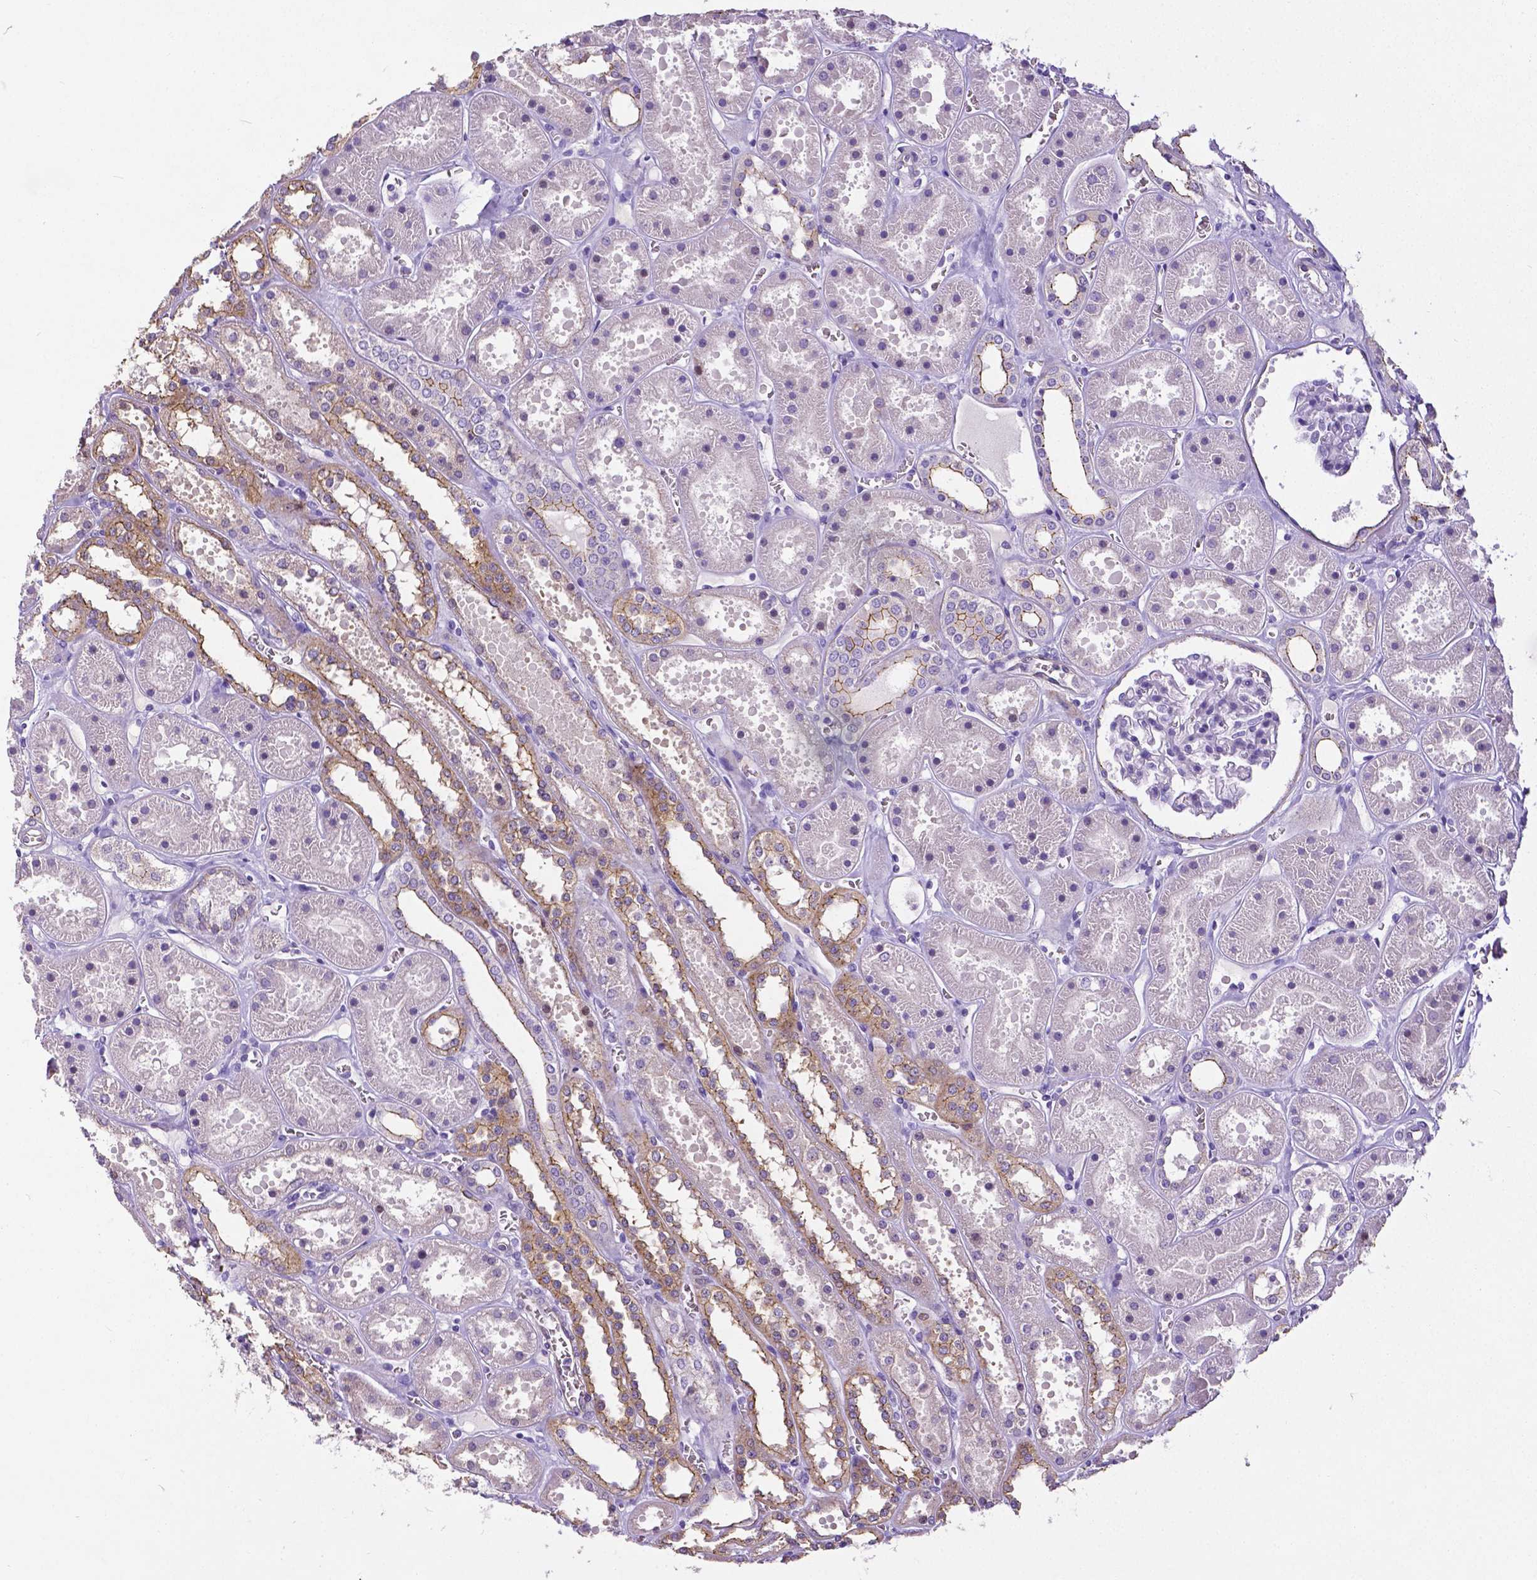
{"staining": {"intensity": "negative", "quantity": "none", "location": "none"}, "tissue": "kidney", "cell_type": "Cells in glomeruli", "image_type": "normal", "snomed": [{"axis": "morphology", "description": "Normal tissue, NOS"}, {"axis": "topography", "description": "Kidney"}], "caption": "Cells in glomeruli show no significant expression in normal kidney.", "gene": "OCLN", "patient": {"sex": "female", "age": 41}}